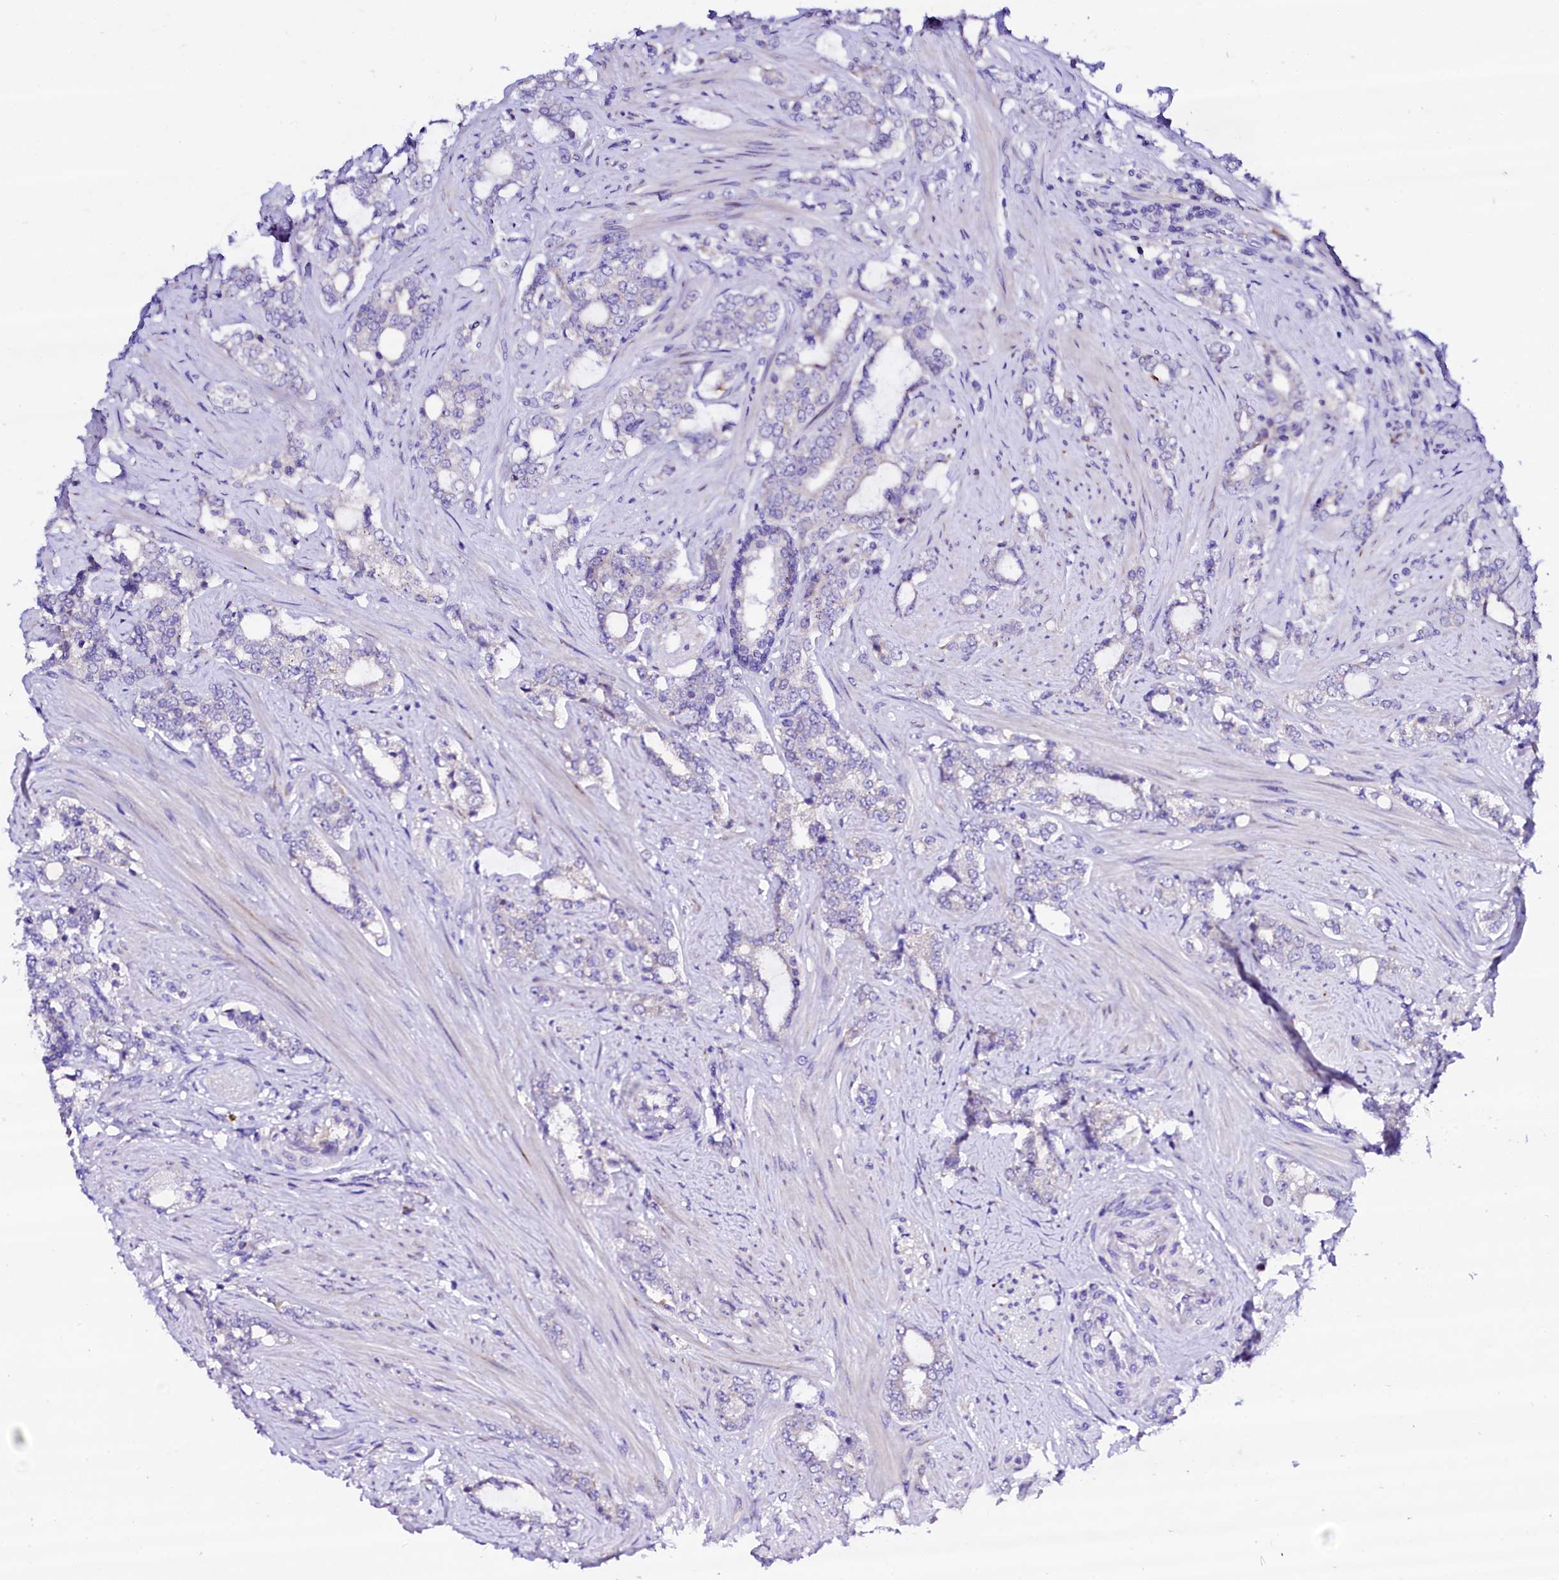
{"staining": {"intensity": "negative", "quantity": "none", "location": "none"}, "tissue": "prostate cancer", "cell_type": "Tumor cells", "image_type": "cancer", "snomed": [{"axis": "morphology", "description": "Adenocarcinoma, High grade"}, {"axis": "topography", "description": "Prostate"}], "caption": "This is an immunohistochemistry (IHC) image of prostate cancer (high-grade adenocarcinoma). There is no expression in tumor cells.", "gene": "BTBD16", "patient": {"sex": "male", "age": 64}}